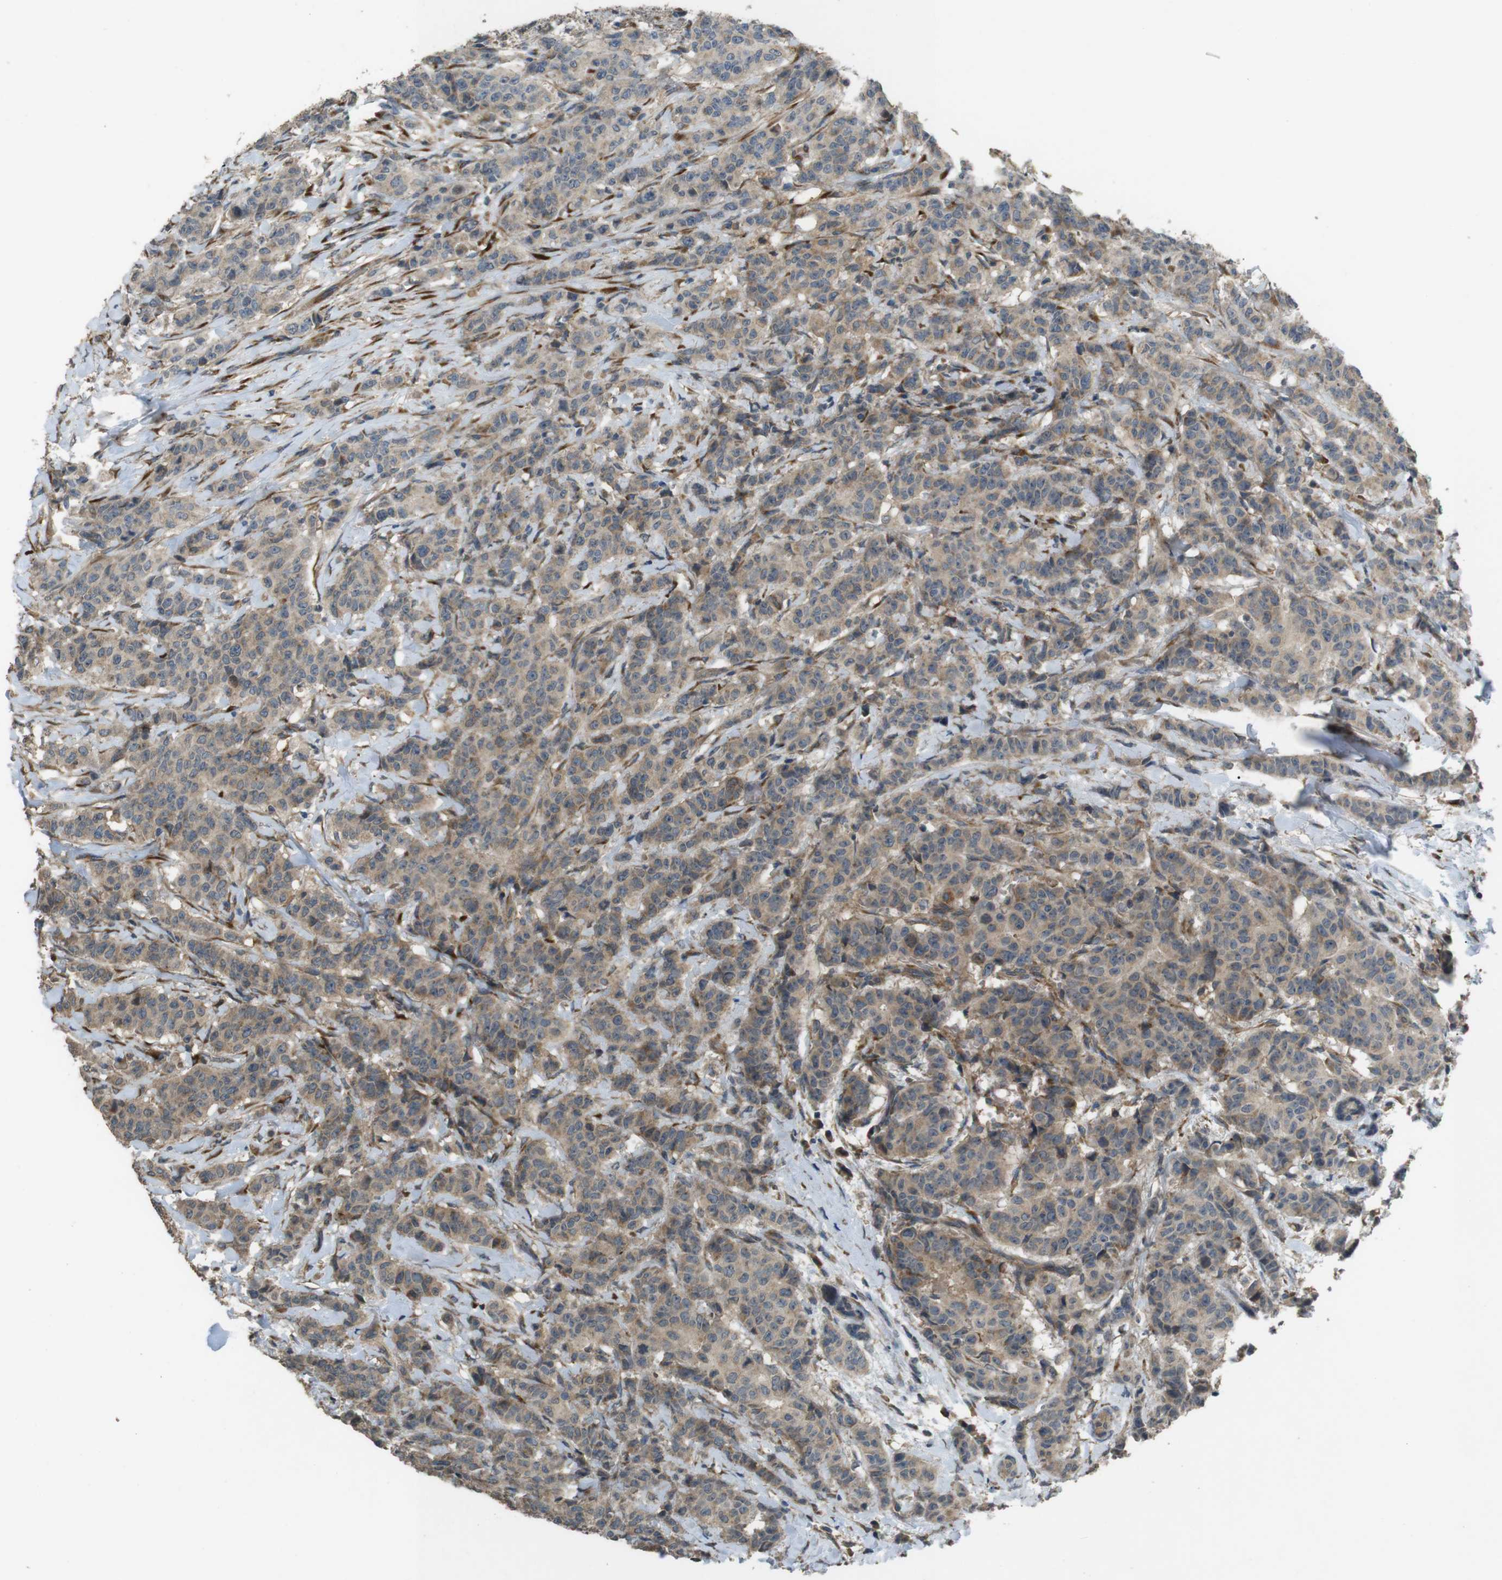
{"staining": {"intensity": "weak", "quantity": ">75%", "location": "cytoplasmic/membranous"}, "tissue": "breast cancer", "cell_type": "Tumor cells", "image_type": "cancer", "snomed": [{"axis": "morphology", "description": "Normal tissue, NOS"}, {"axis": "morphology", "description": "Duct carcinoma"}, {"axis": "topography", "description": "Breast"}], "caption": "About >75% of tumor cells in human invasive ductal carcinoma (breast) display weak cytoplasmic/membranous protein staining as visualized by brown immunohistochemical staining.", "gene": "ARHGAP24", "patient": {"sex": "female", "age": 40}}